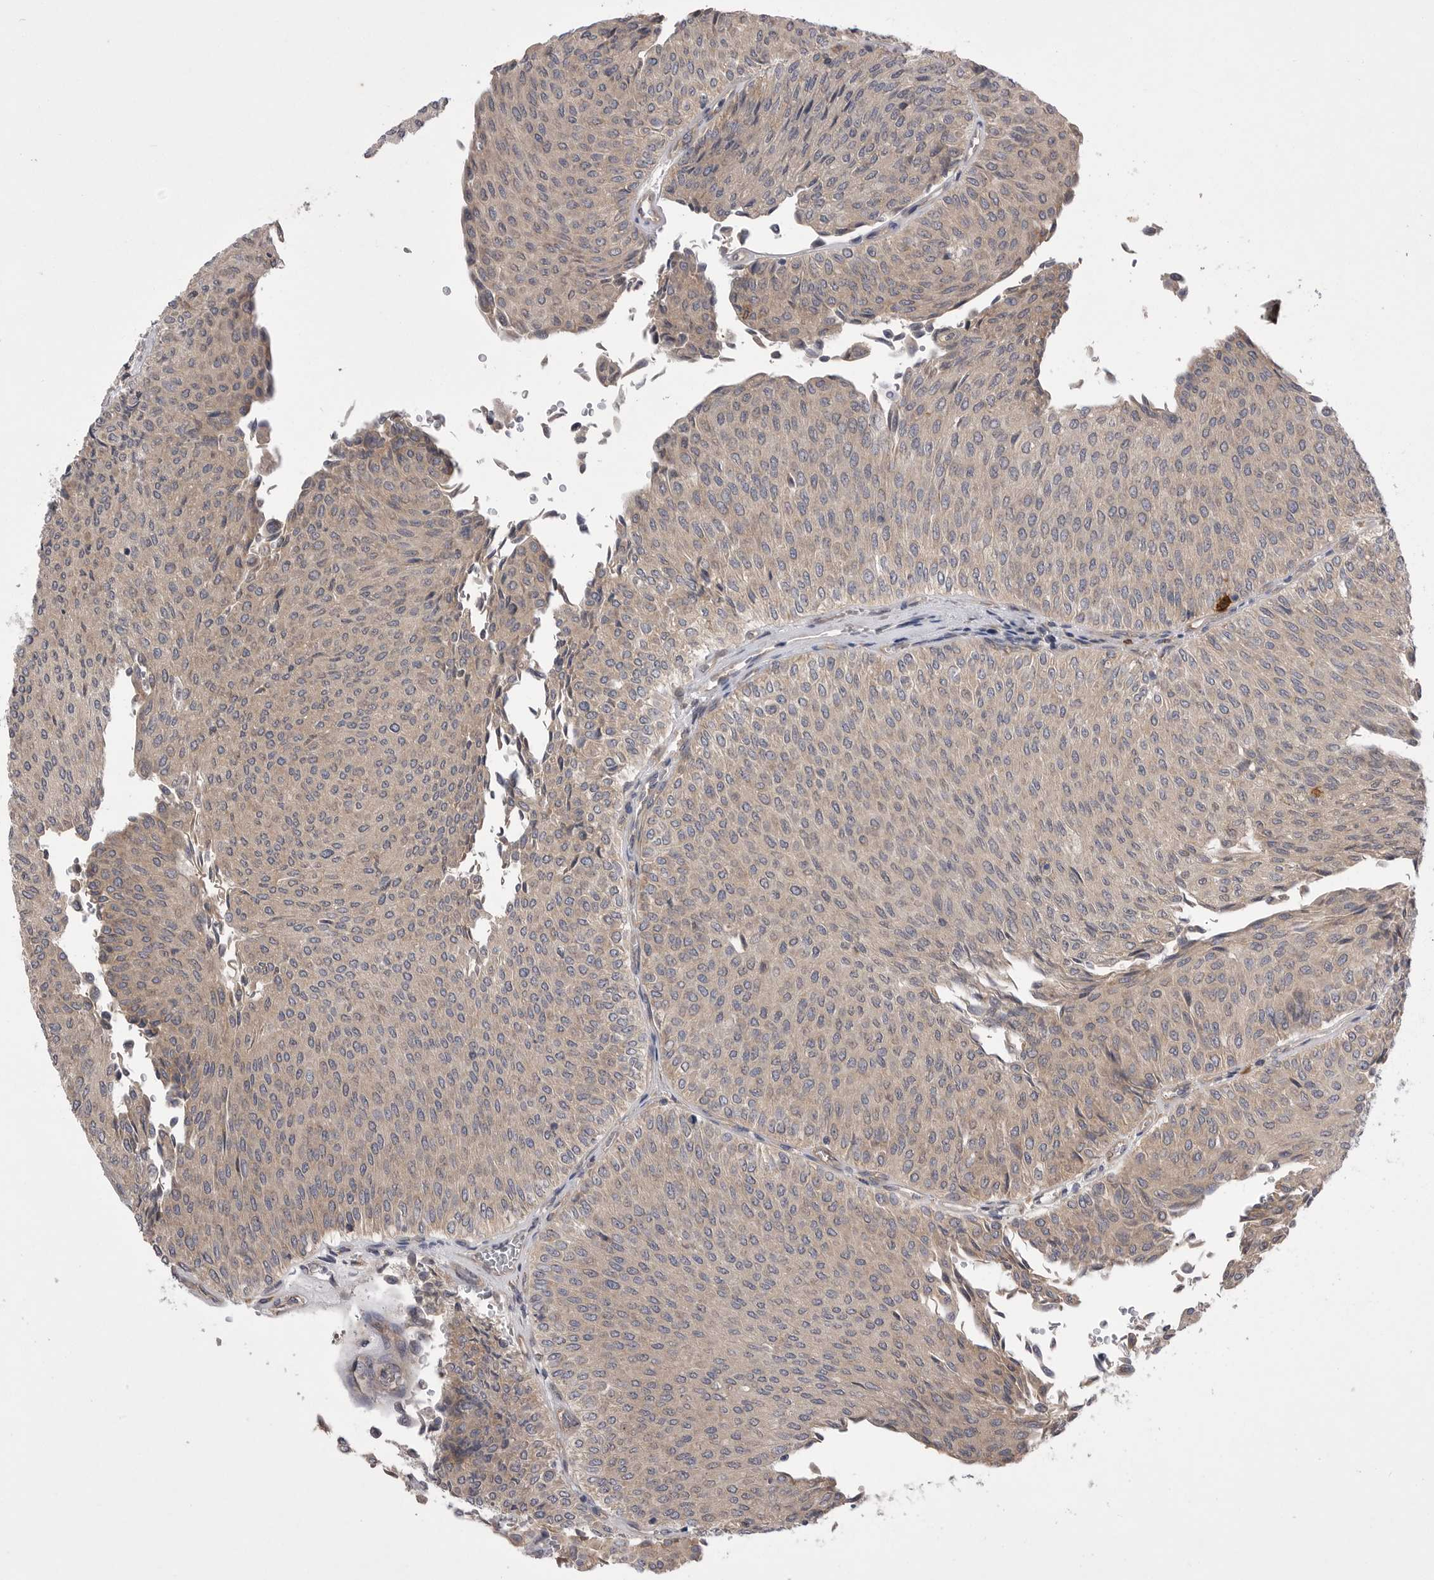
{"staining": {"intensity": "weak", "quantity": ">75%", "location": "cytoplasmic/membranous"}, "tissue": "urothelial cancer", "cell_type": "Tumor cells", "image_type": "cancer", "snomed": [{"axis": "morphology", "description": "Urothelial carcinoma, Low grade"}, {"axis": "topography", "description": "Urinary bladder"}], "caption": "Brown immunohistochemical staining in human urothelial carcinoma (low-grade) displays weak cytoplasmic/membranous positivity in approximately >75% of tumor cells. (Stains: DAB in brown, nuclei in blue, Microscopy: brightfield microscopy at high magnification).", "gene": "VAC14", "patient": {"sex": "male", "age": 78}}